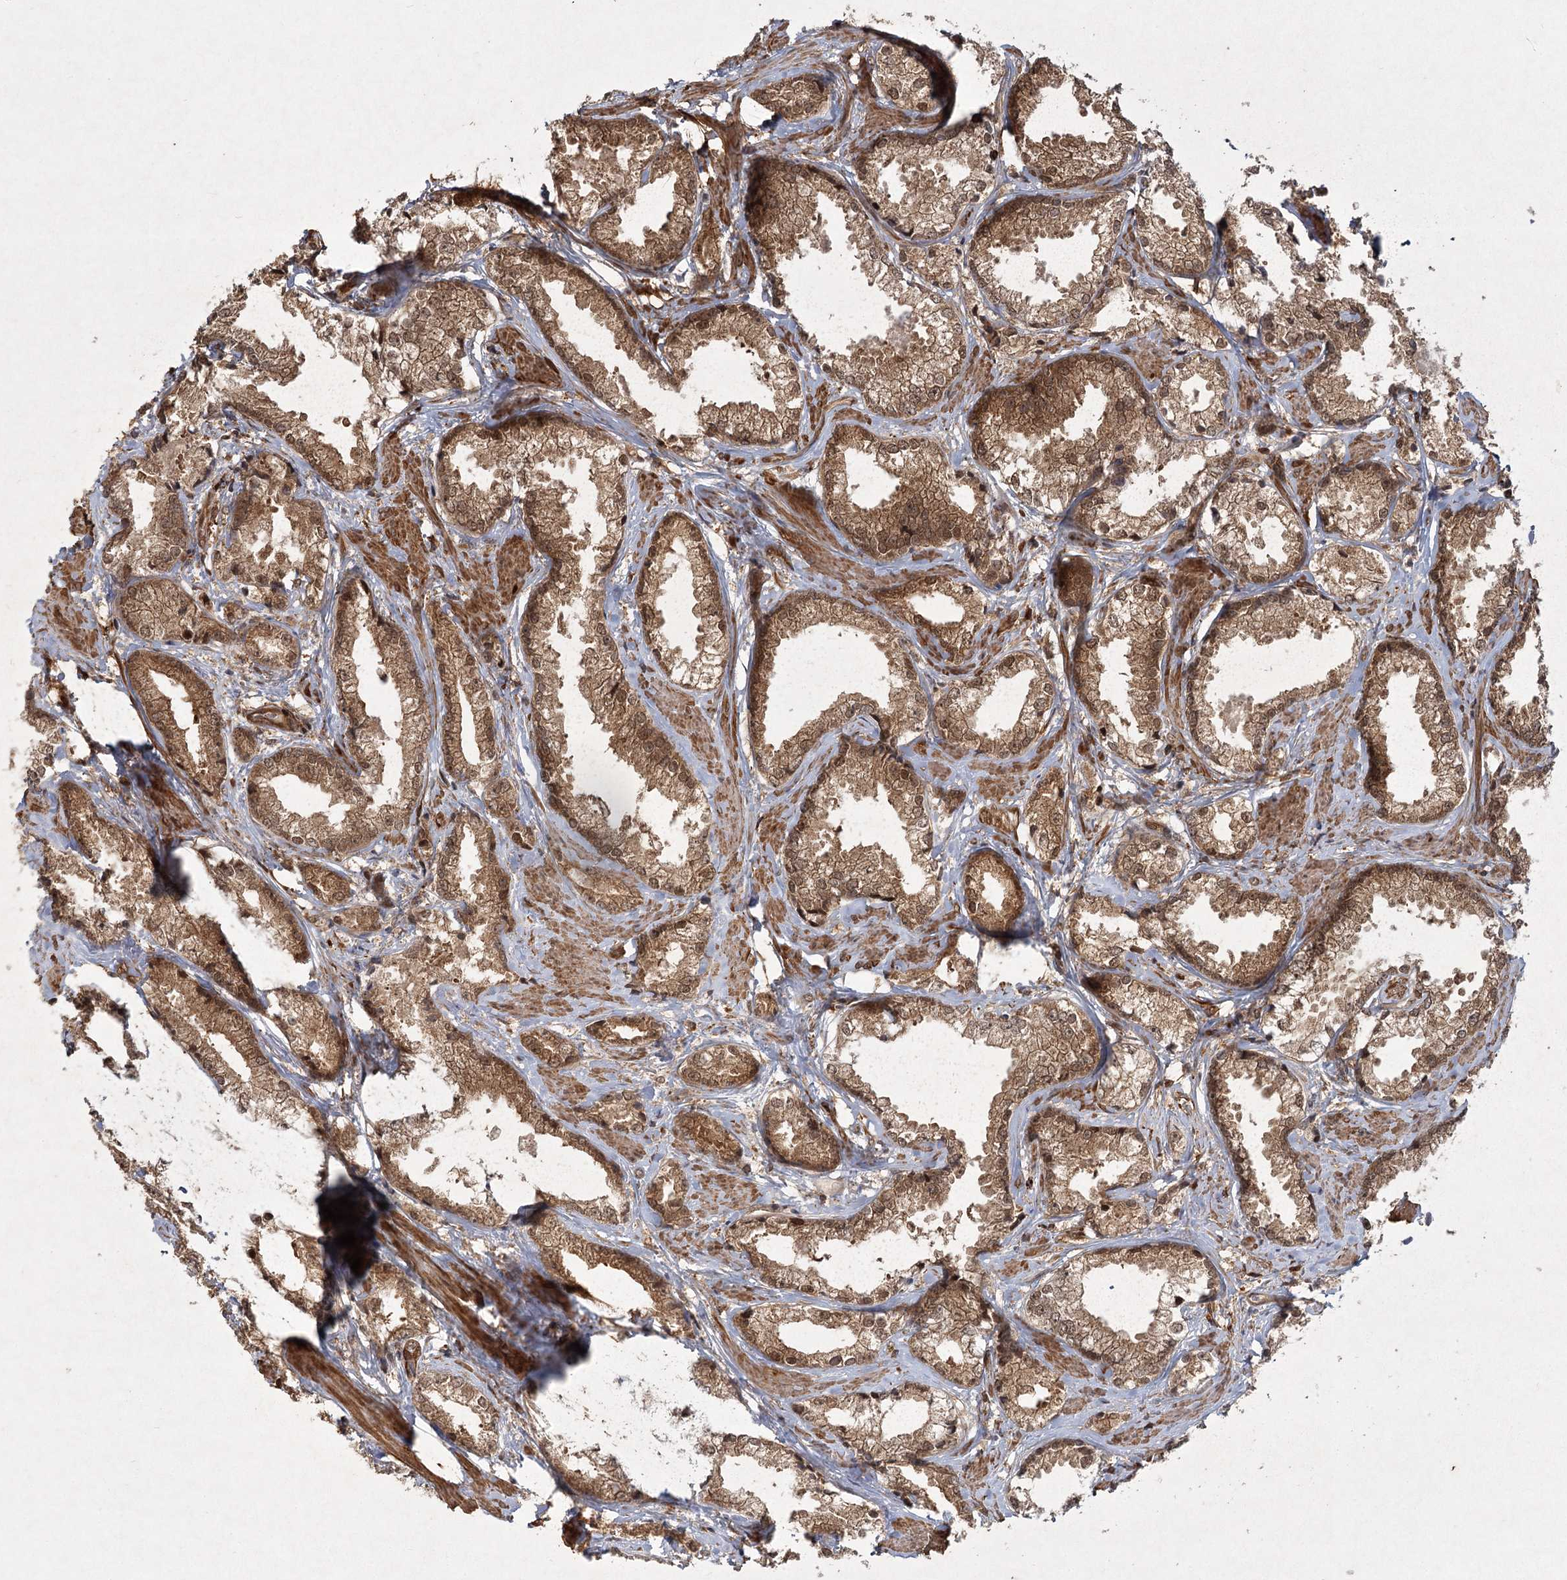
{"staining": {"intensity": "moderate", "quantity": ">75%", "location": "cytoplasmic/membranous,nuclear"}, "tissue": "prostate cancer", "cell_type": "Tumor cells", "image_type": "cancer", "snomed": [{"axis": "morphology", "description": "Adenocarcinoma, High grade"}, {"axis": "topography", "description": "Prostate"}], "caption": "A micrograph showing moderate cytoplasmic/membranous and nuclear staining in about >75% of tumor cells in prostate adenocarcinoma (high-grade), as visualized by brown immunohistochemical staining.", "gene": "MDFIC", "patient": {"sex": "male", "age": 66}}